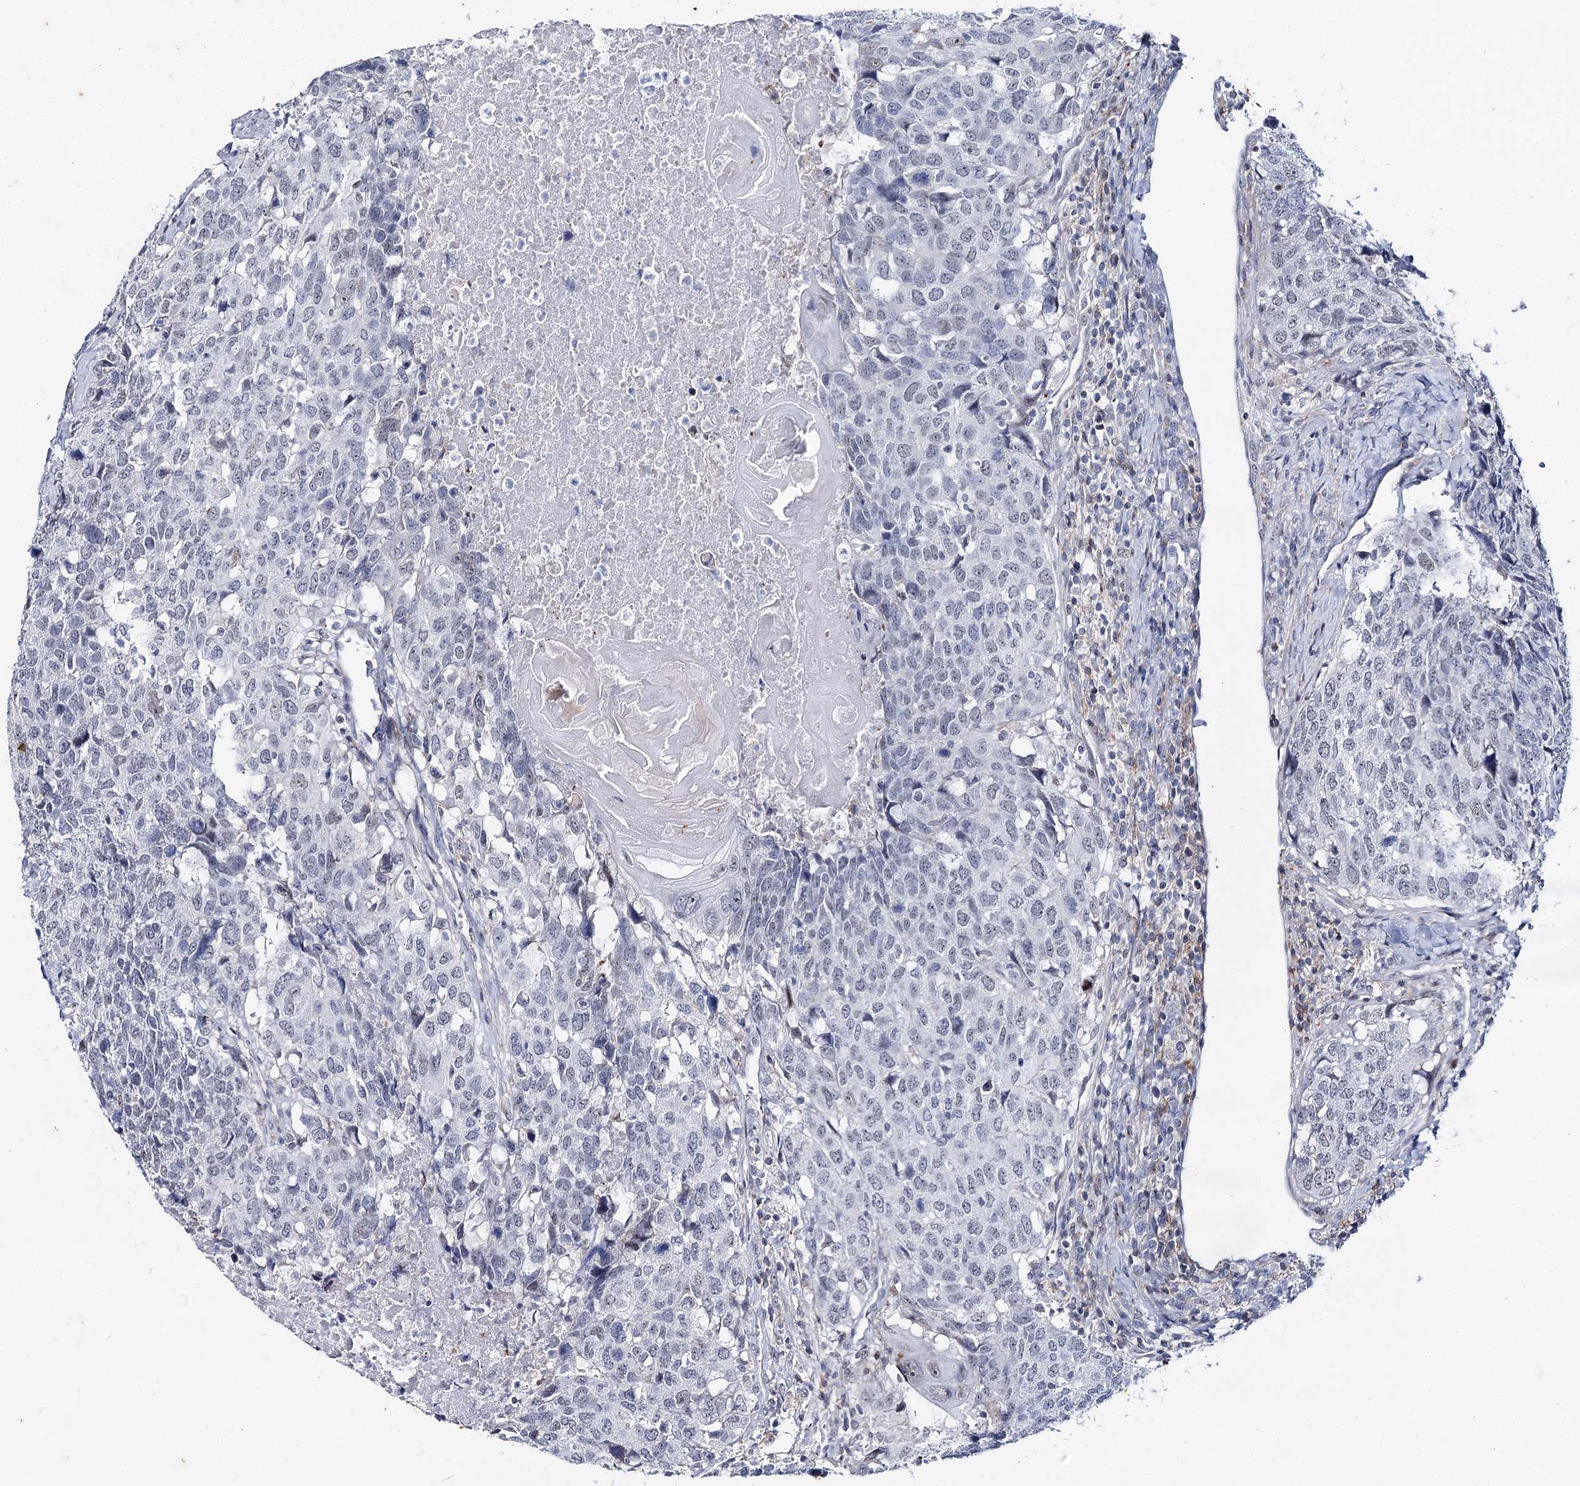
{"staining": {"intensity": "negative", "quantity": "none", "location": "none"}, "tissue": "head and neck cancer", "cell_type": "Tumor cells", "image_type": "cancer", "snomed": [{"axis": "morphology", "description": "Squamous cell carcinoma, NOS"}, {"axis": "topography", "description": "Head-Neck"}], "caption": "This is an immunohistochemistry micrograph of human head and neck squamous cell carcinoma. There is no positivity in tumor cells.", "gene": "AGXT2", "patient": {"sex": "male", "age": 66}}